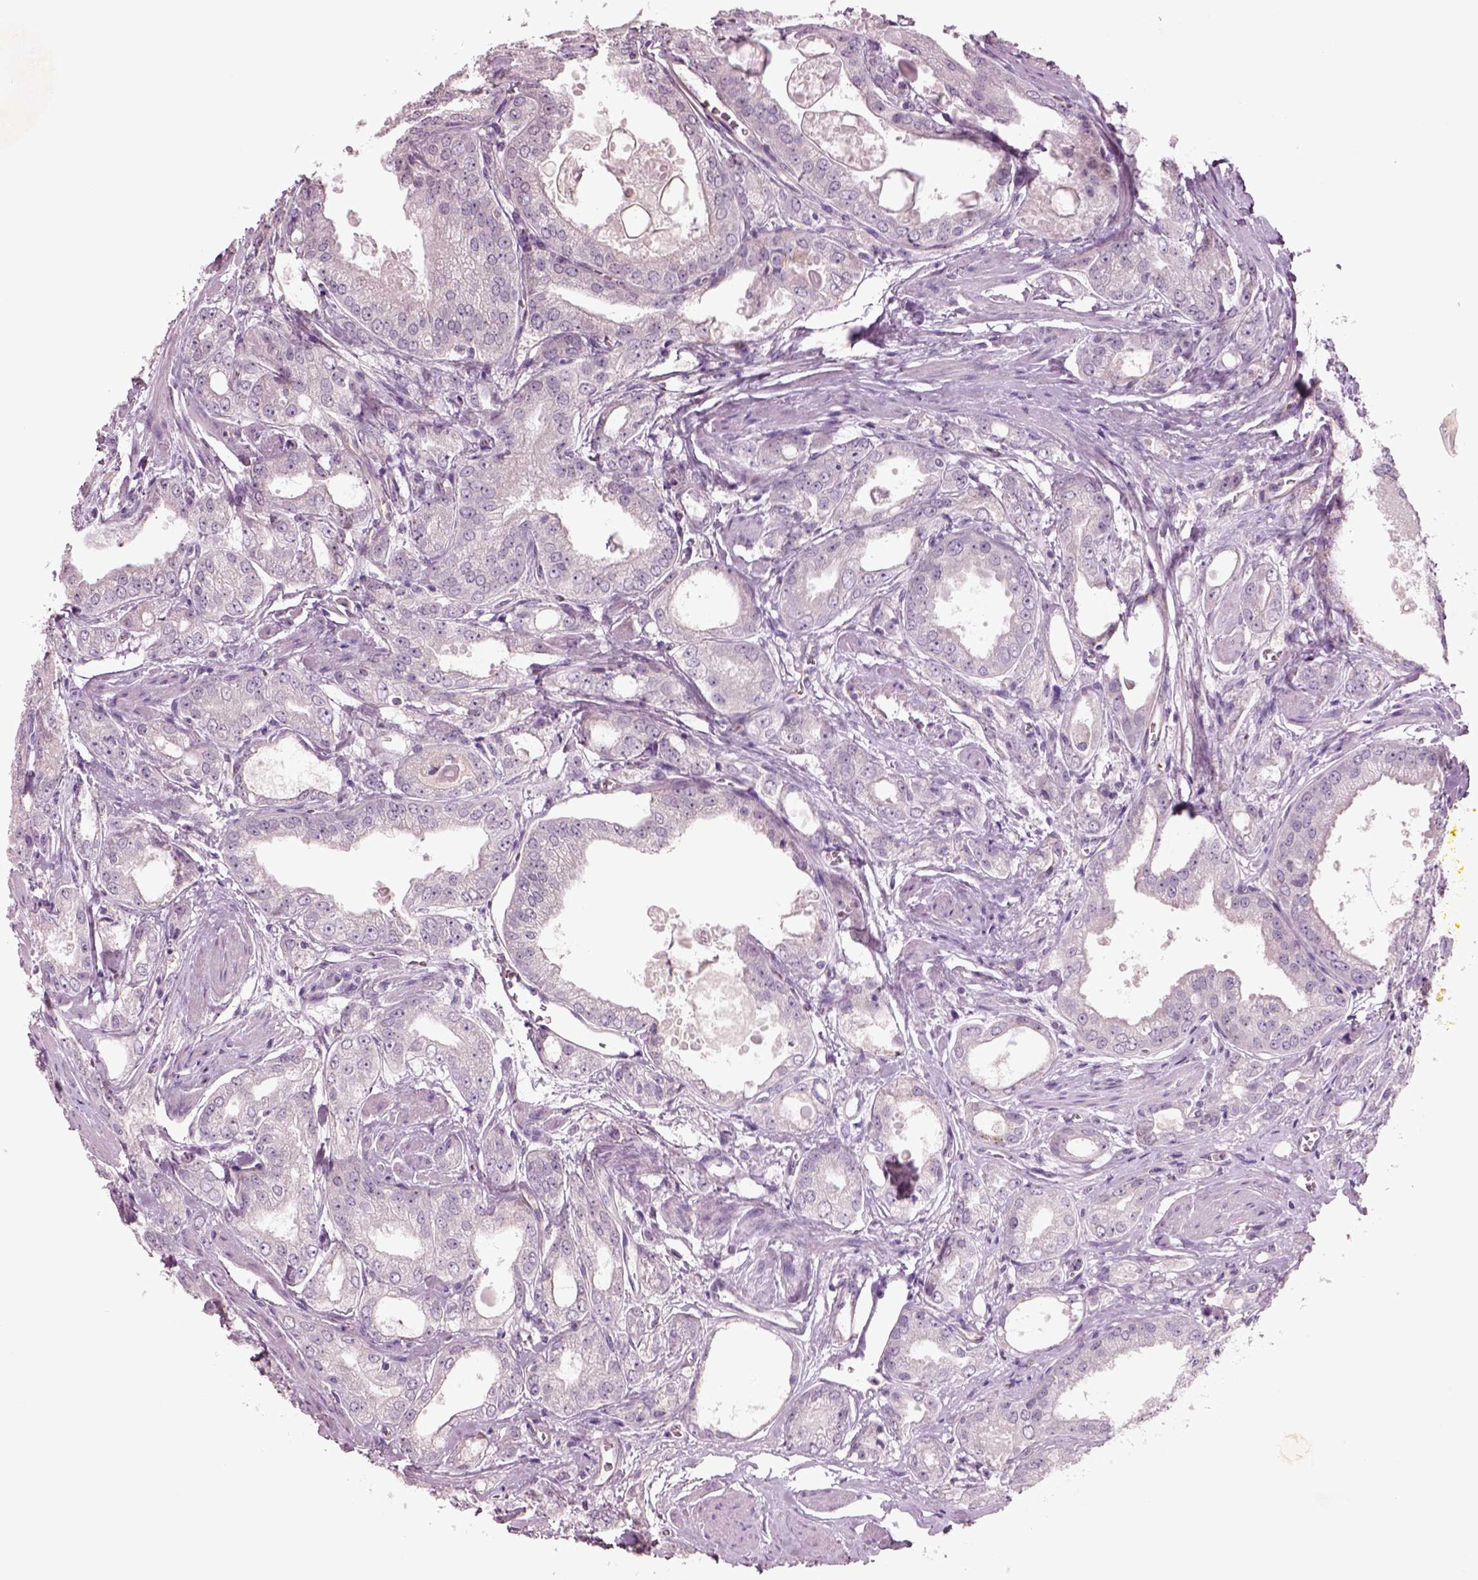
{"staining": {"intensity": "negative", "quantity": "none", "location": "none"}, "tissue": "prostate cancer", "cell_type": "Tumor cells", "image_type": "cancer", "snomed": [{"axis": "morphology", "description": "Adenocarcinoma, NOS"}, {"axis": "morphology", "description": "Adenocarcinoma, High grade"}, {"axis": "topography", "description": "Prostate"}], "caption": "High magnification brightfield microscopy of prostate cancer (adenocarcinoma (high-grade)) stained with DAB (3,3'-diaminobenzidine) (brown) and counterstained with hematoxylin (blue): tumor cells show no significant staining.", "gene": "DUOXA2", "patient": {"sex": "male", "age": 70}}